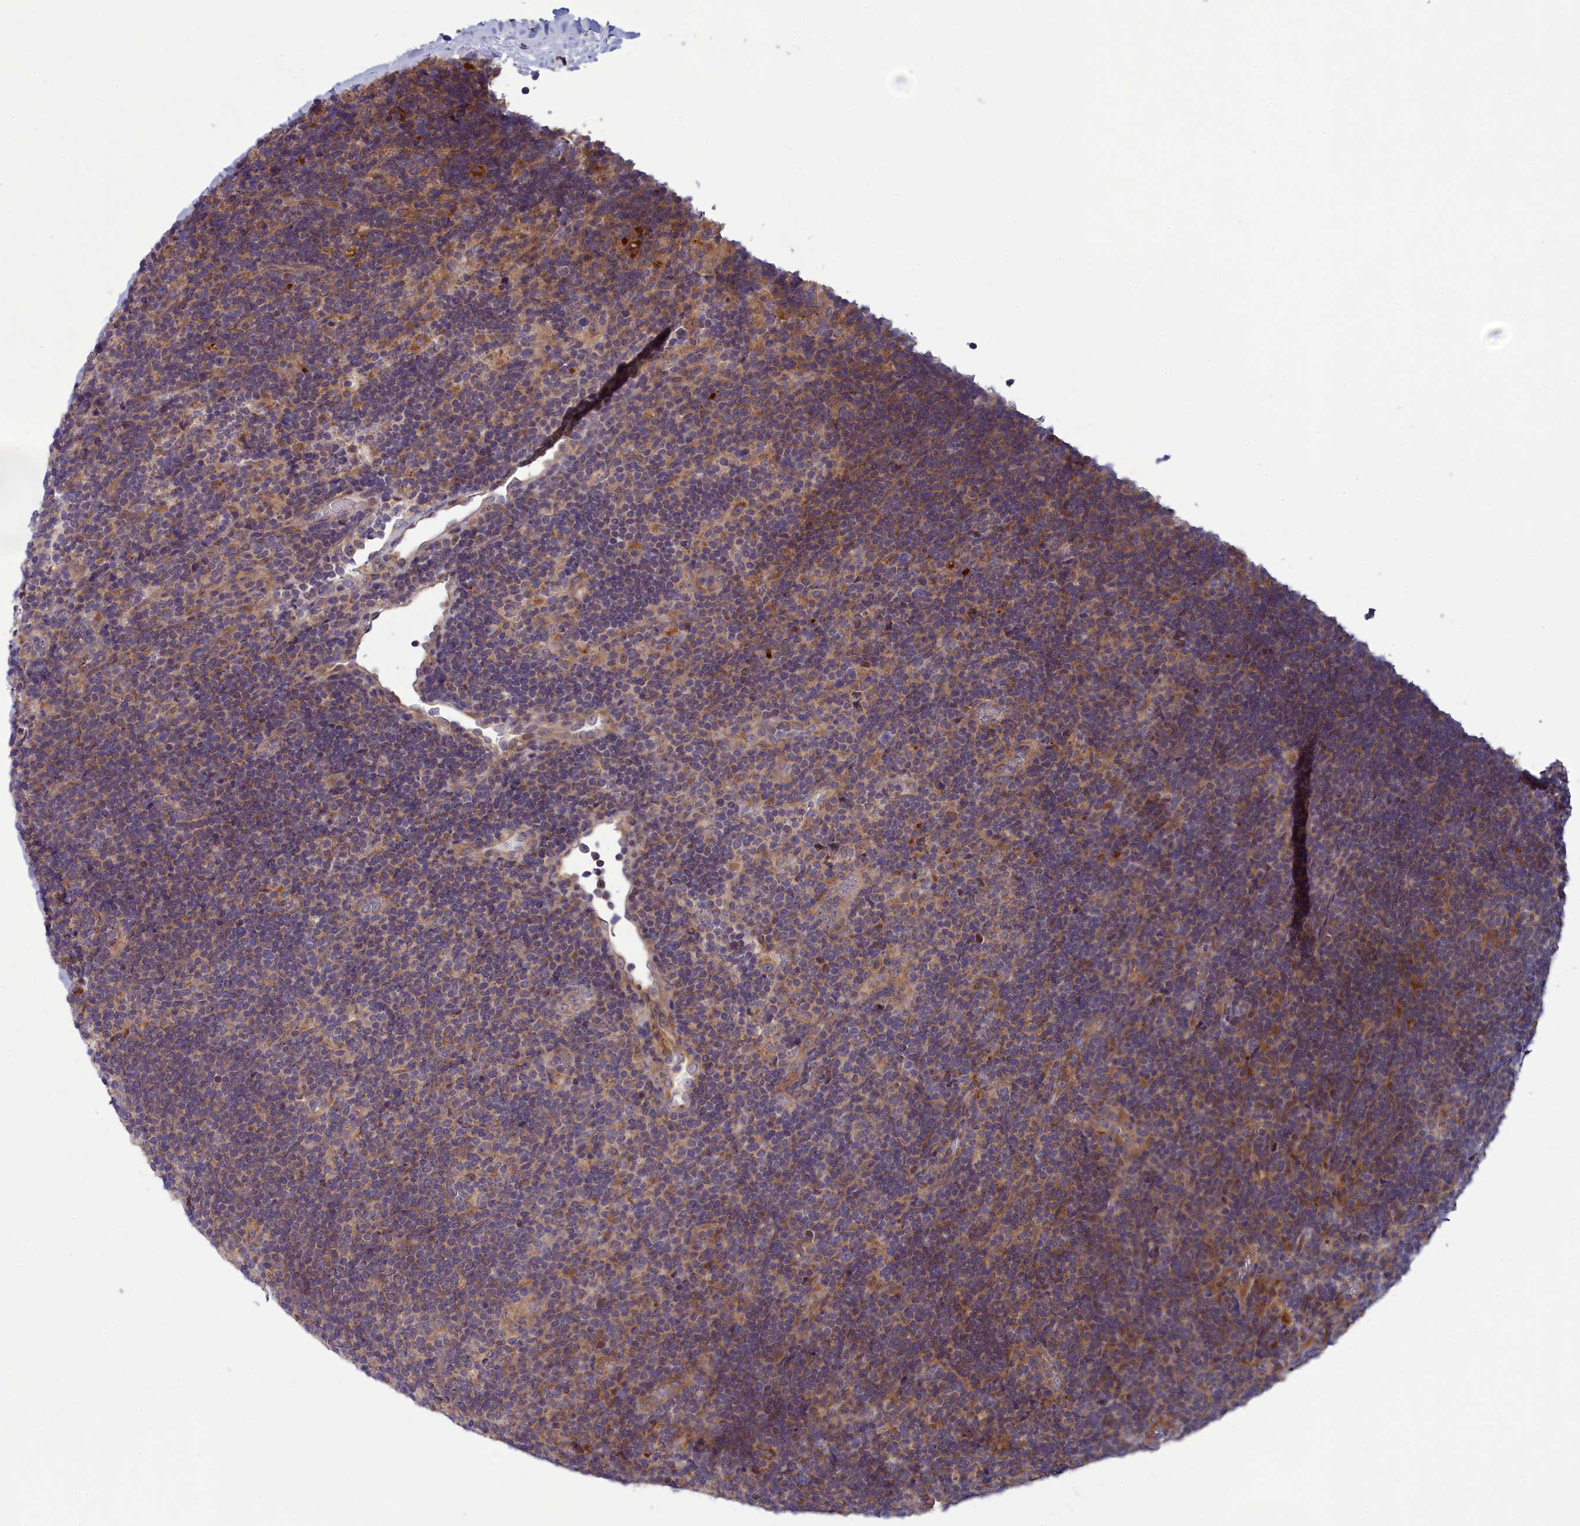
{"staining": {"intensity": "moderate", "quantity": "<25%", "location": "cytoplasmic/membranous"}, "tissue": "lymphoma", "cell_type": "Tumor cells", "image_type": "cancer", "snomed": [{"axis": "morphology", "description": "Hodgkin's disease, NOS"}, {"axis": "topography", "description": "Lymph node"}], "caption": "Human lymphoma stained for a protein (brown) reveals moderate cytoplasmic/membranous positive positivity in approximately <25% of tumor cells.", "gene": "BLTP2", "patient": {"sex": "female", "age": 57}}